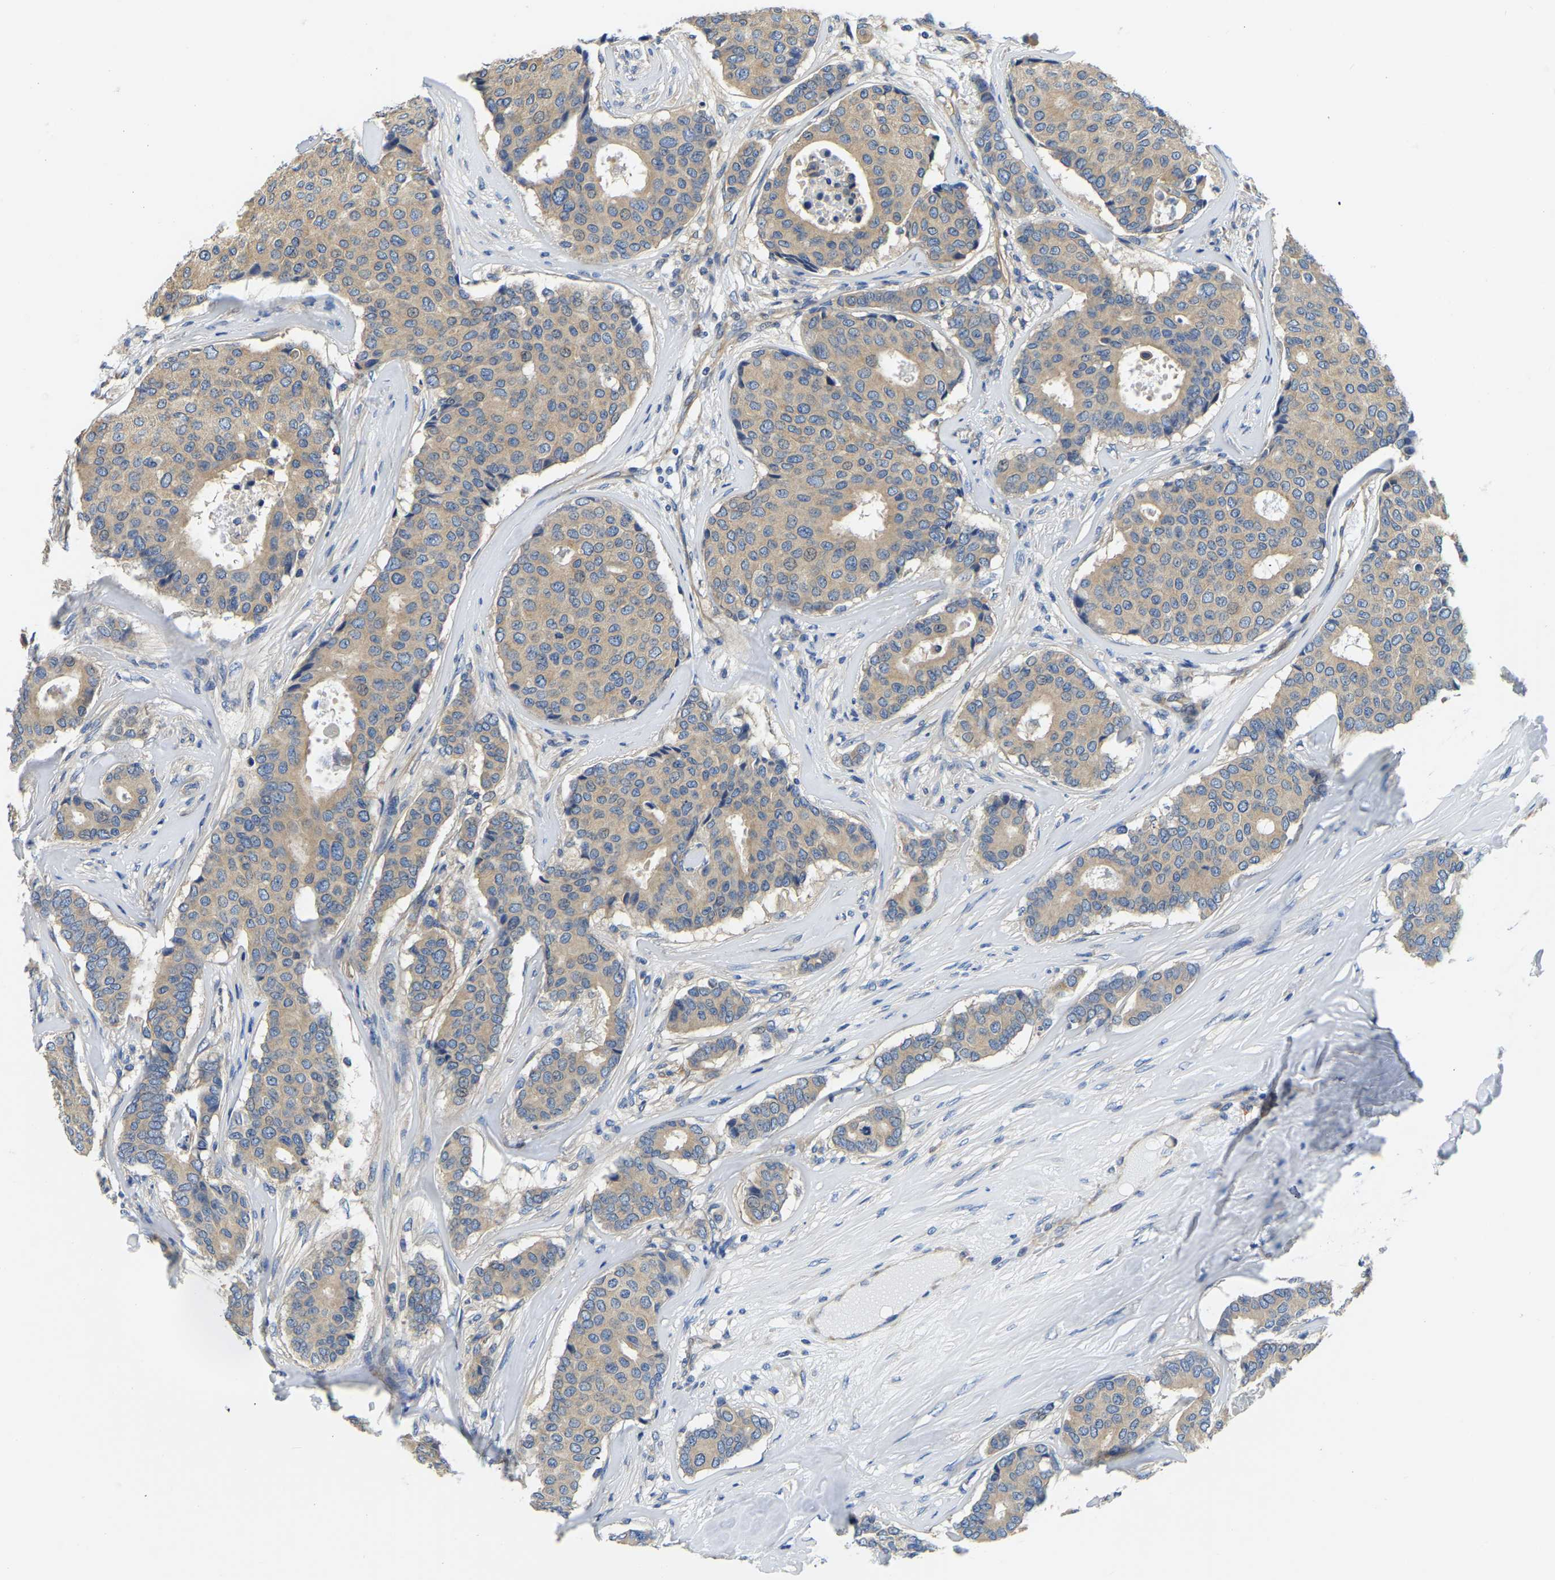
{"staining": {"intensity": "moderate", "quantity": ">75%", "location": "cytoplasmic/membranous"}, "tissue": "breast cancer", "cell_type": "Tumor cells", "image_type": "cancer", "snomed": [{"axis": "morphology", "description": "Duct carcinoma"}, {"axis": "topography", "description": "Breast"}], "caption": "Human breast cancer stained for a protein (brown) exhibits moderate cytoplasmic/membranous positive positivity in approximately >75% of tumor cells.", "gene": "CSDE1", "patient": {"sex": "female", "age": 75}}